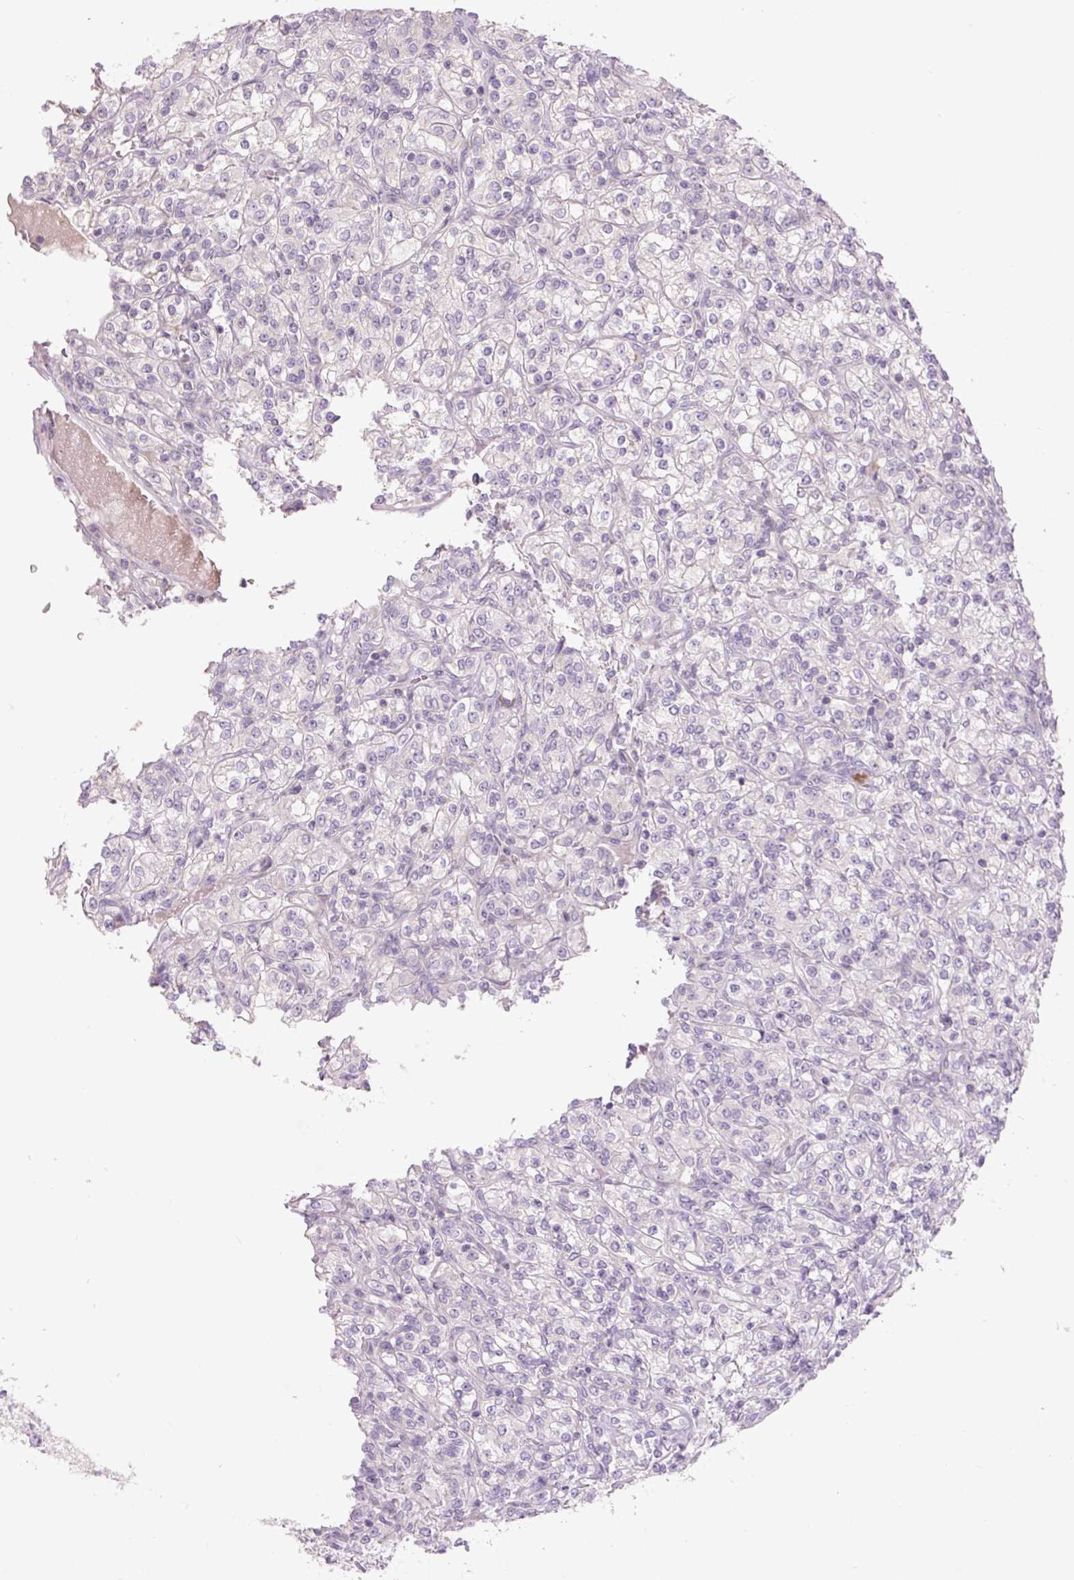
{"staining": {"intensity": "negative", "quantity": "none", "location": "none"}, "tissue": "renal cancer", "cell_type": "Tumor cells", "image_type": "cancer", "snomed": [{"axis": "morphology", "description": "Adenocarcinoma, NOS"}, {"axis": "topography", "description": "Kidney"}], "caption": "Human renal adenocarcinoma stained for a protein using IHC reveals no expression in tumor cells.", "gene": "TMEM100", "patient": {"sex": "male", "age": 77}}